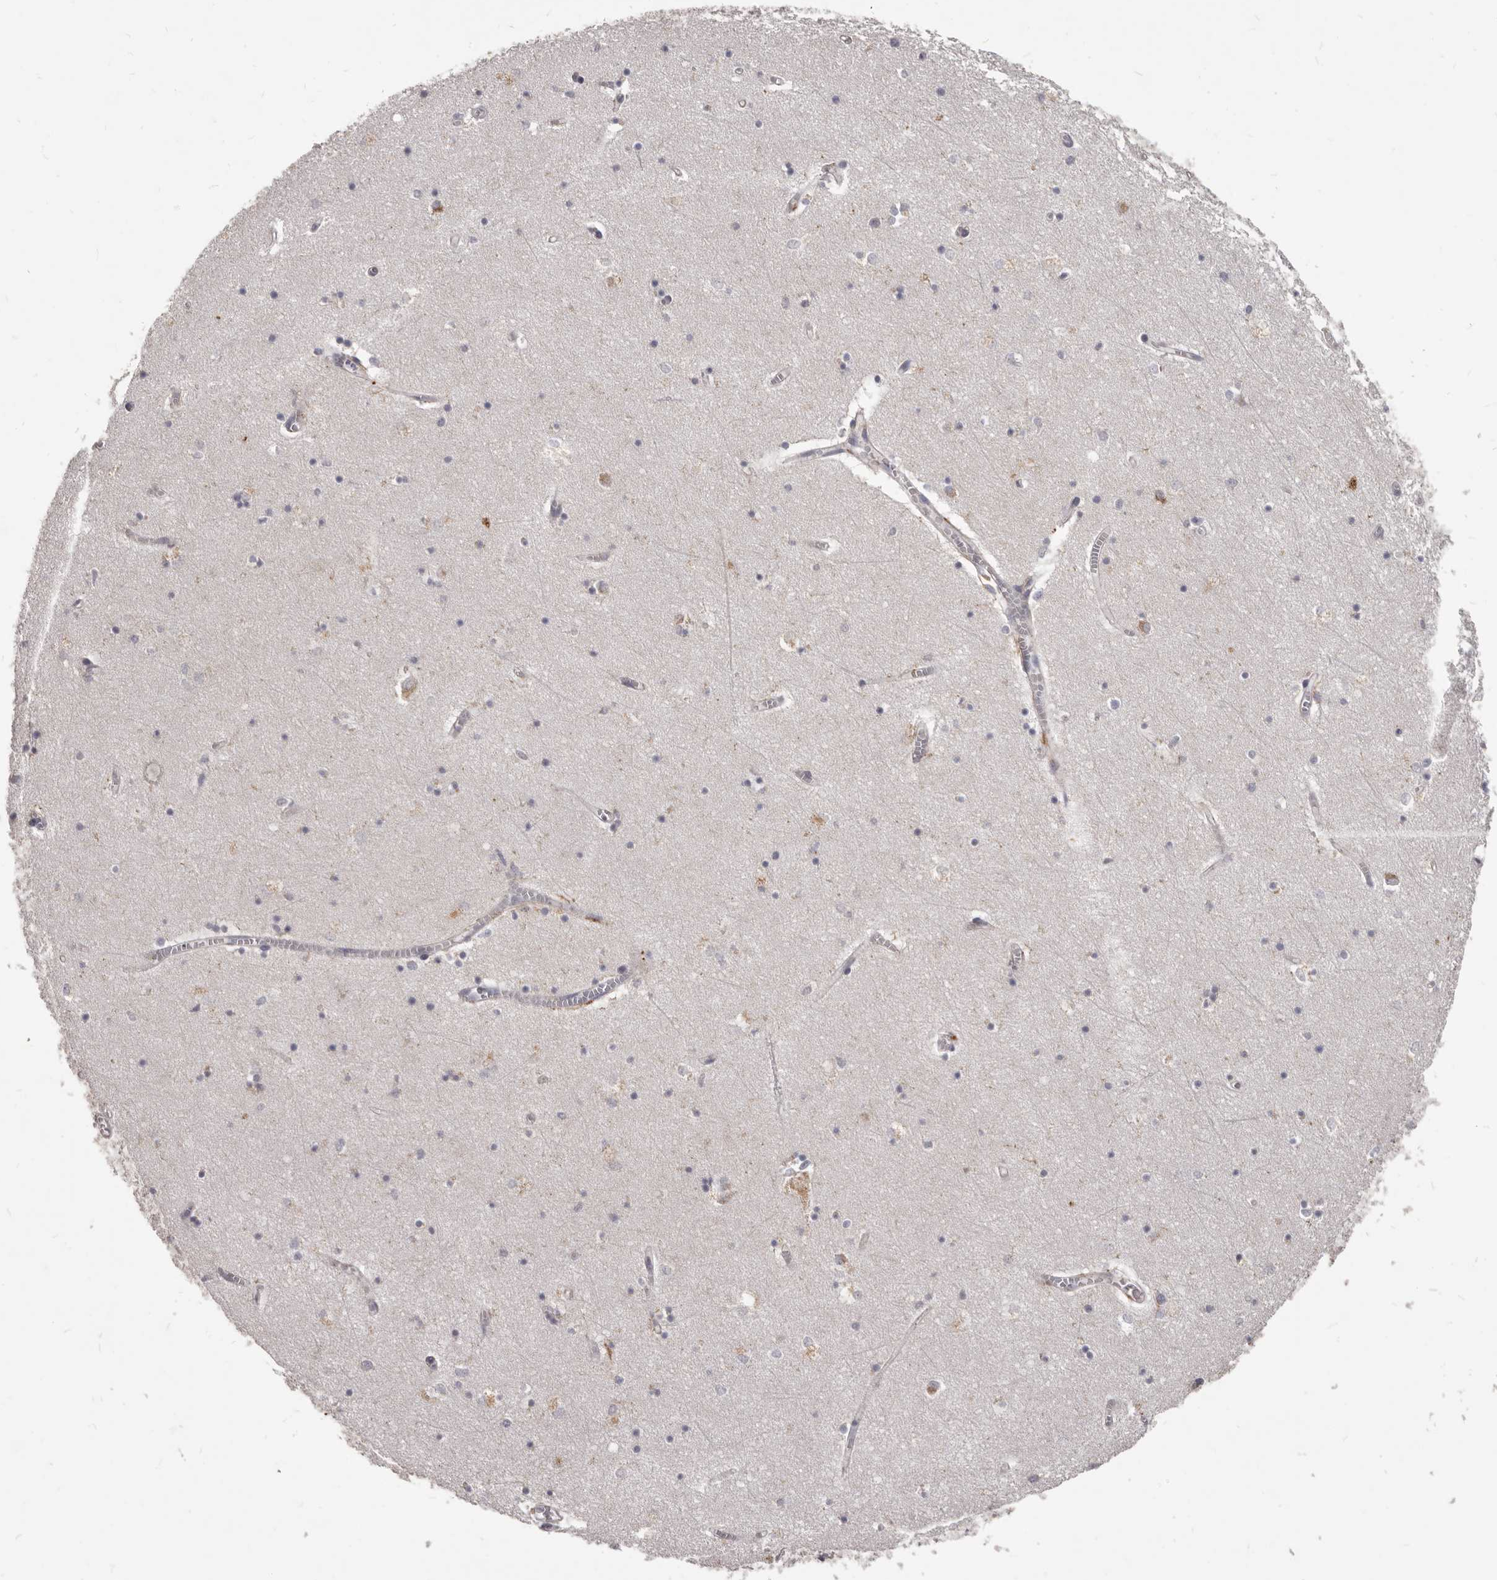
{"staining": {"intensity": "weak", "quantity": "<25%", "location": "cytoplasmic/membranous"}, "tissue": "hippocampus", "cell_type": "Glial cells", "image_type": "normal", "snomed": [{"axis": "morphology", "description": "Normal tissue, NOS"}, {"axis": "topography", "description": "Hippocampus"}], "caption": "This is a micrograph of immunohistochemistry staining of normal hippocampus, which shows no positivity in glial cells. (Stains: DAB immunohistochemistry with hematoxylin counter stain, Microscopy: brightfield microscopy at high magnification).", "gene": "PI4K2A", "patient": {"sex": "male", "age": 70}}